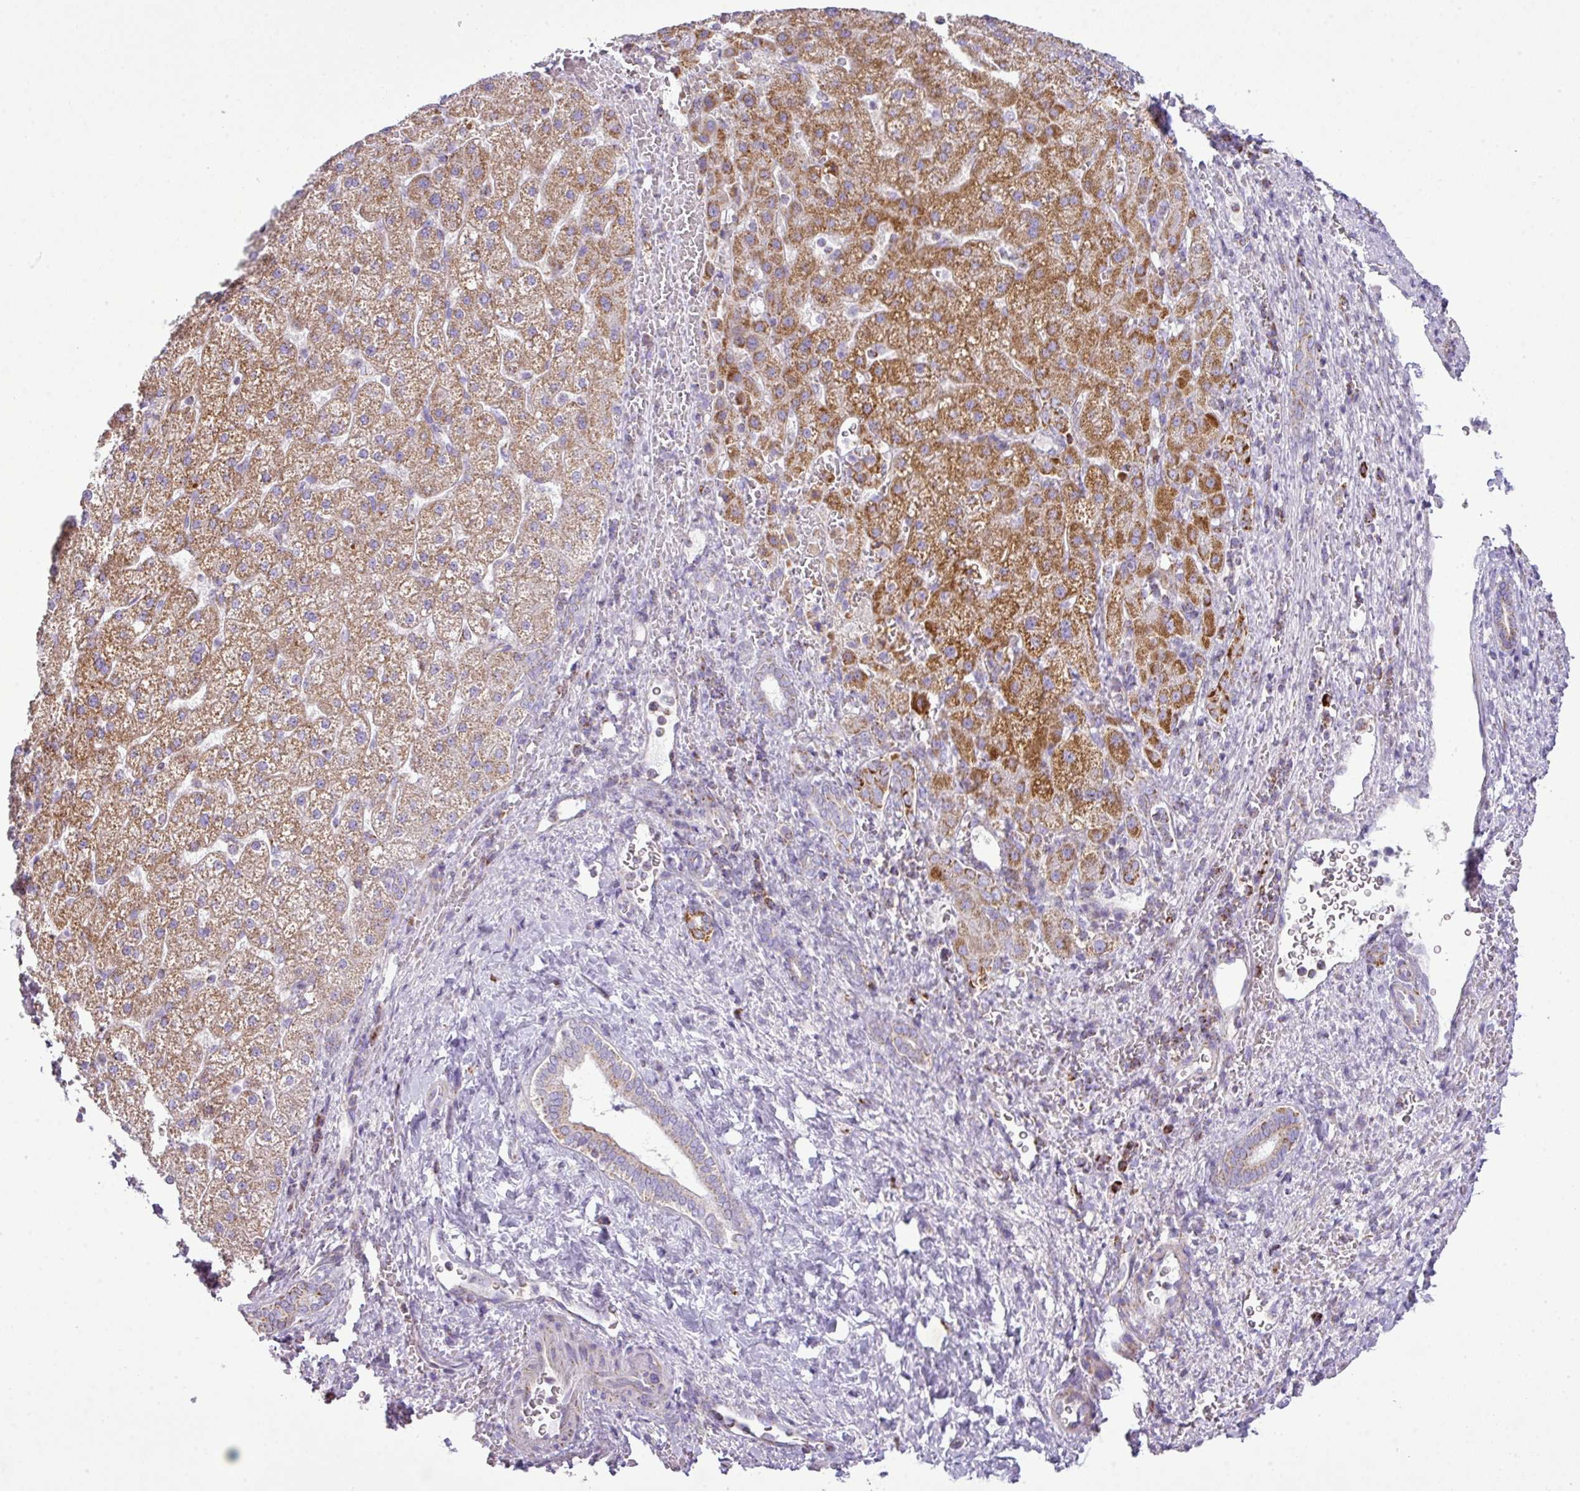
{"staining": {"intensity": "moderate", "quantity": ">75%", "location": "cytoplasmic/membranous"}, "tissue": "liver cancer", "cell_type": "Tumor cells", "image_type": "cancer", "snomed": [{"axis": "morphology", "description": "Carcinoma, Hepatocellular, NOS"}, {"axis": "topography", "description": "Liver"}], "caption": "There is medium levels of moderate cytoplasmic/membranous positivity in tumor cells of liver hepatocellular carcinoma, as demonstrated by immunohistochemical staining (brown color).", "gene": "ZNF81", "patient": {"sex": "male", "age": 57}}